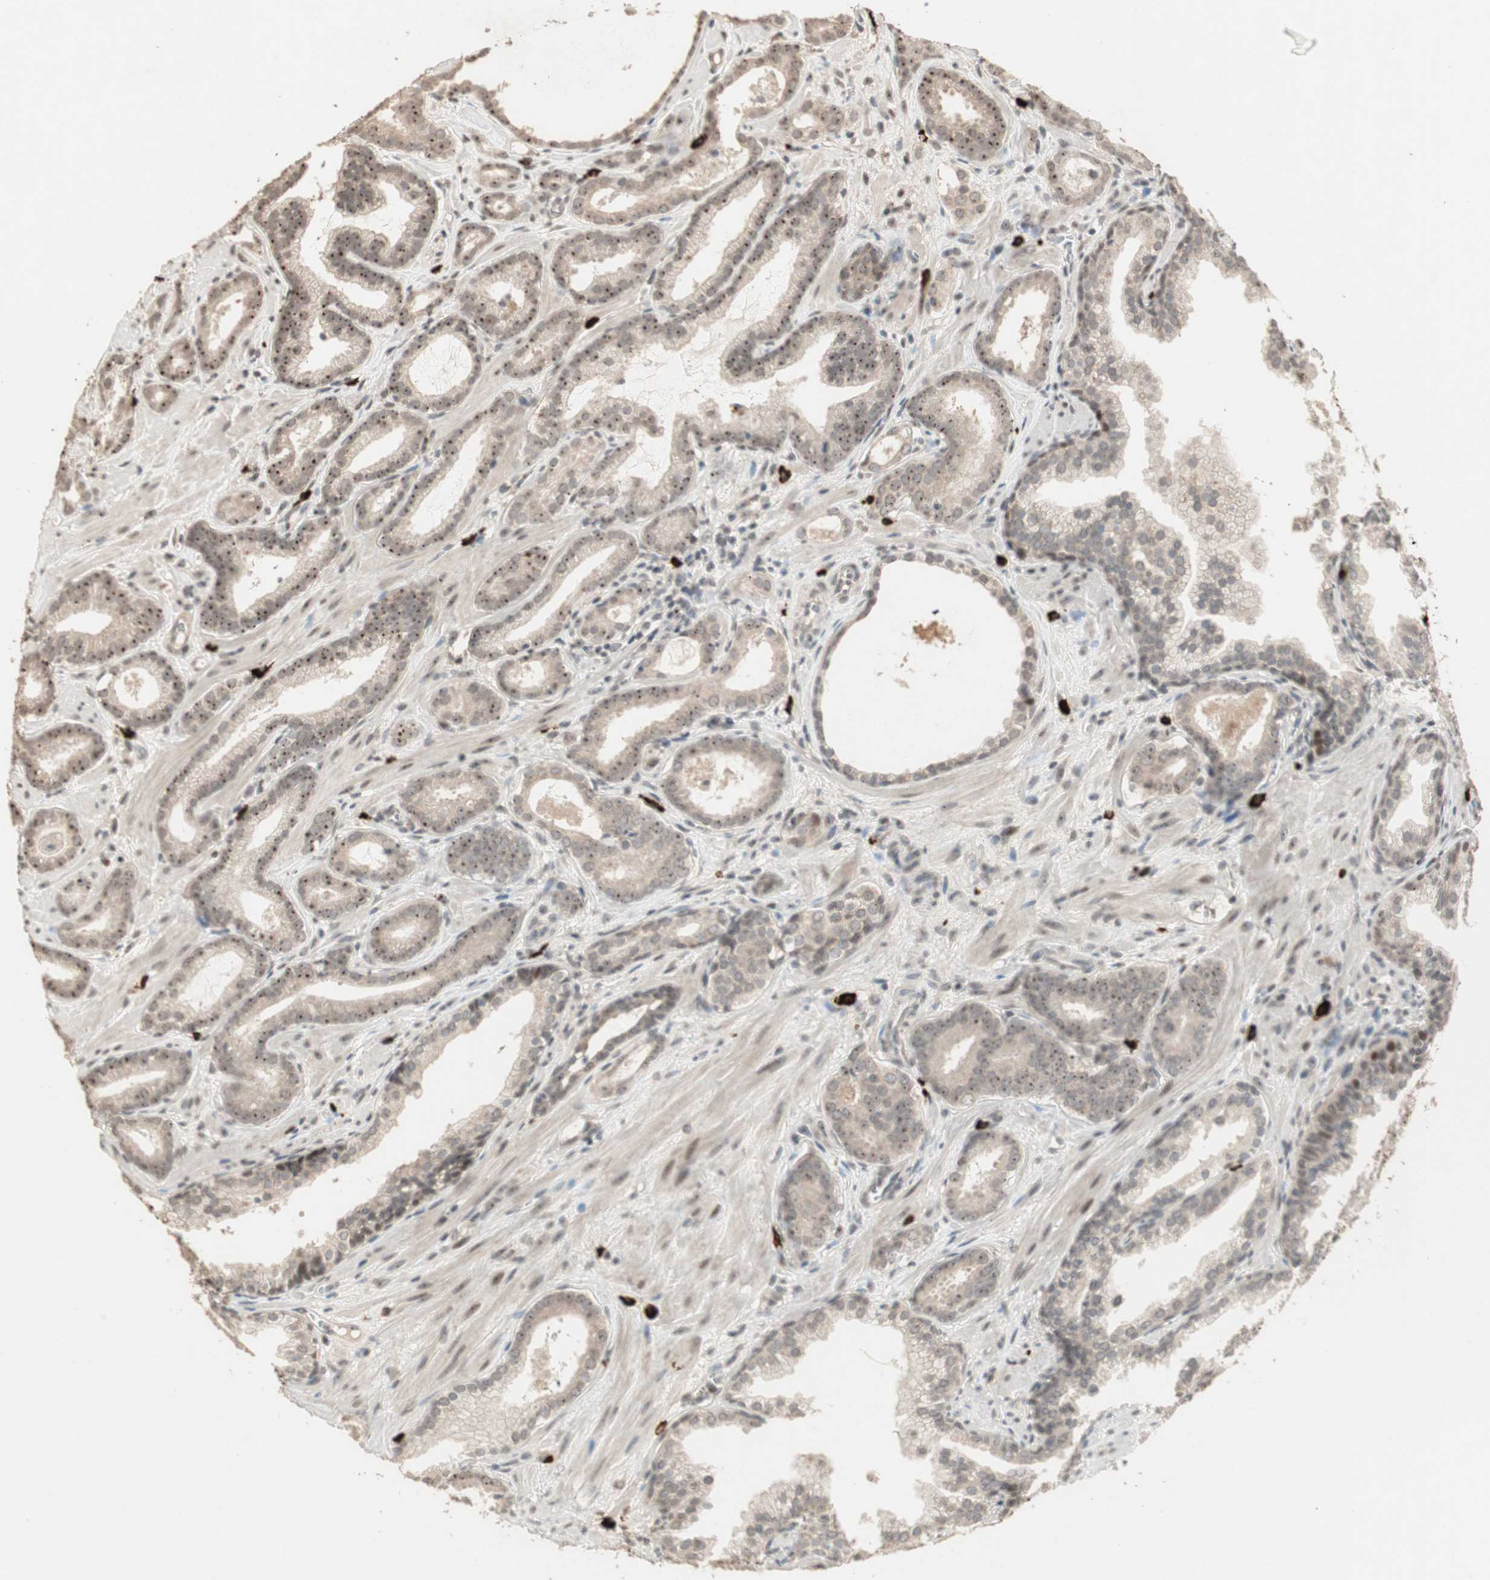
{"staining": {"intensity": "moderate", "quantity": ">75%", "location": "nuclear"}, "tissue": "prostate cancer", "cell_type": "Tumor cells", "image_type": "cancer", "snomed": [{"axis": "morphology", "description": "Adenocarcinoma, Low grade"}, {"axis": "topography", "description": "Prostate"}], "caption": "A brown stain shows moderate nuclear positivity of a protein in human prostate low-grade adenocarcinoma tumor cells. Using DAB (brown) and hematoxylin (blue) stains, captured at high magnification using brightfield microscopy.", "gene": "ETV4", "patient": {"sex": "male", "age": 57}}